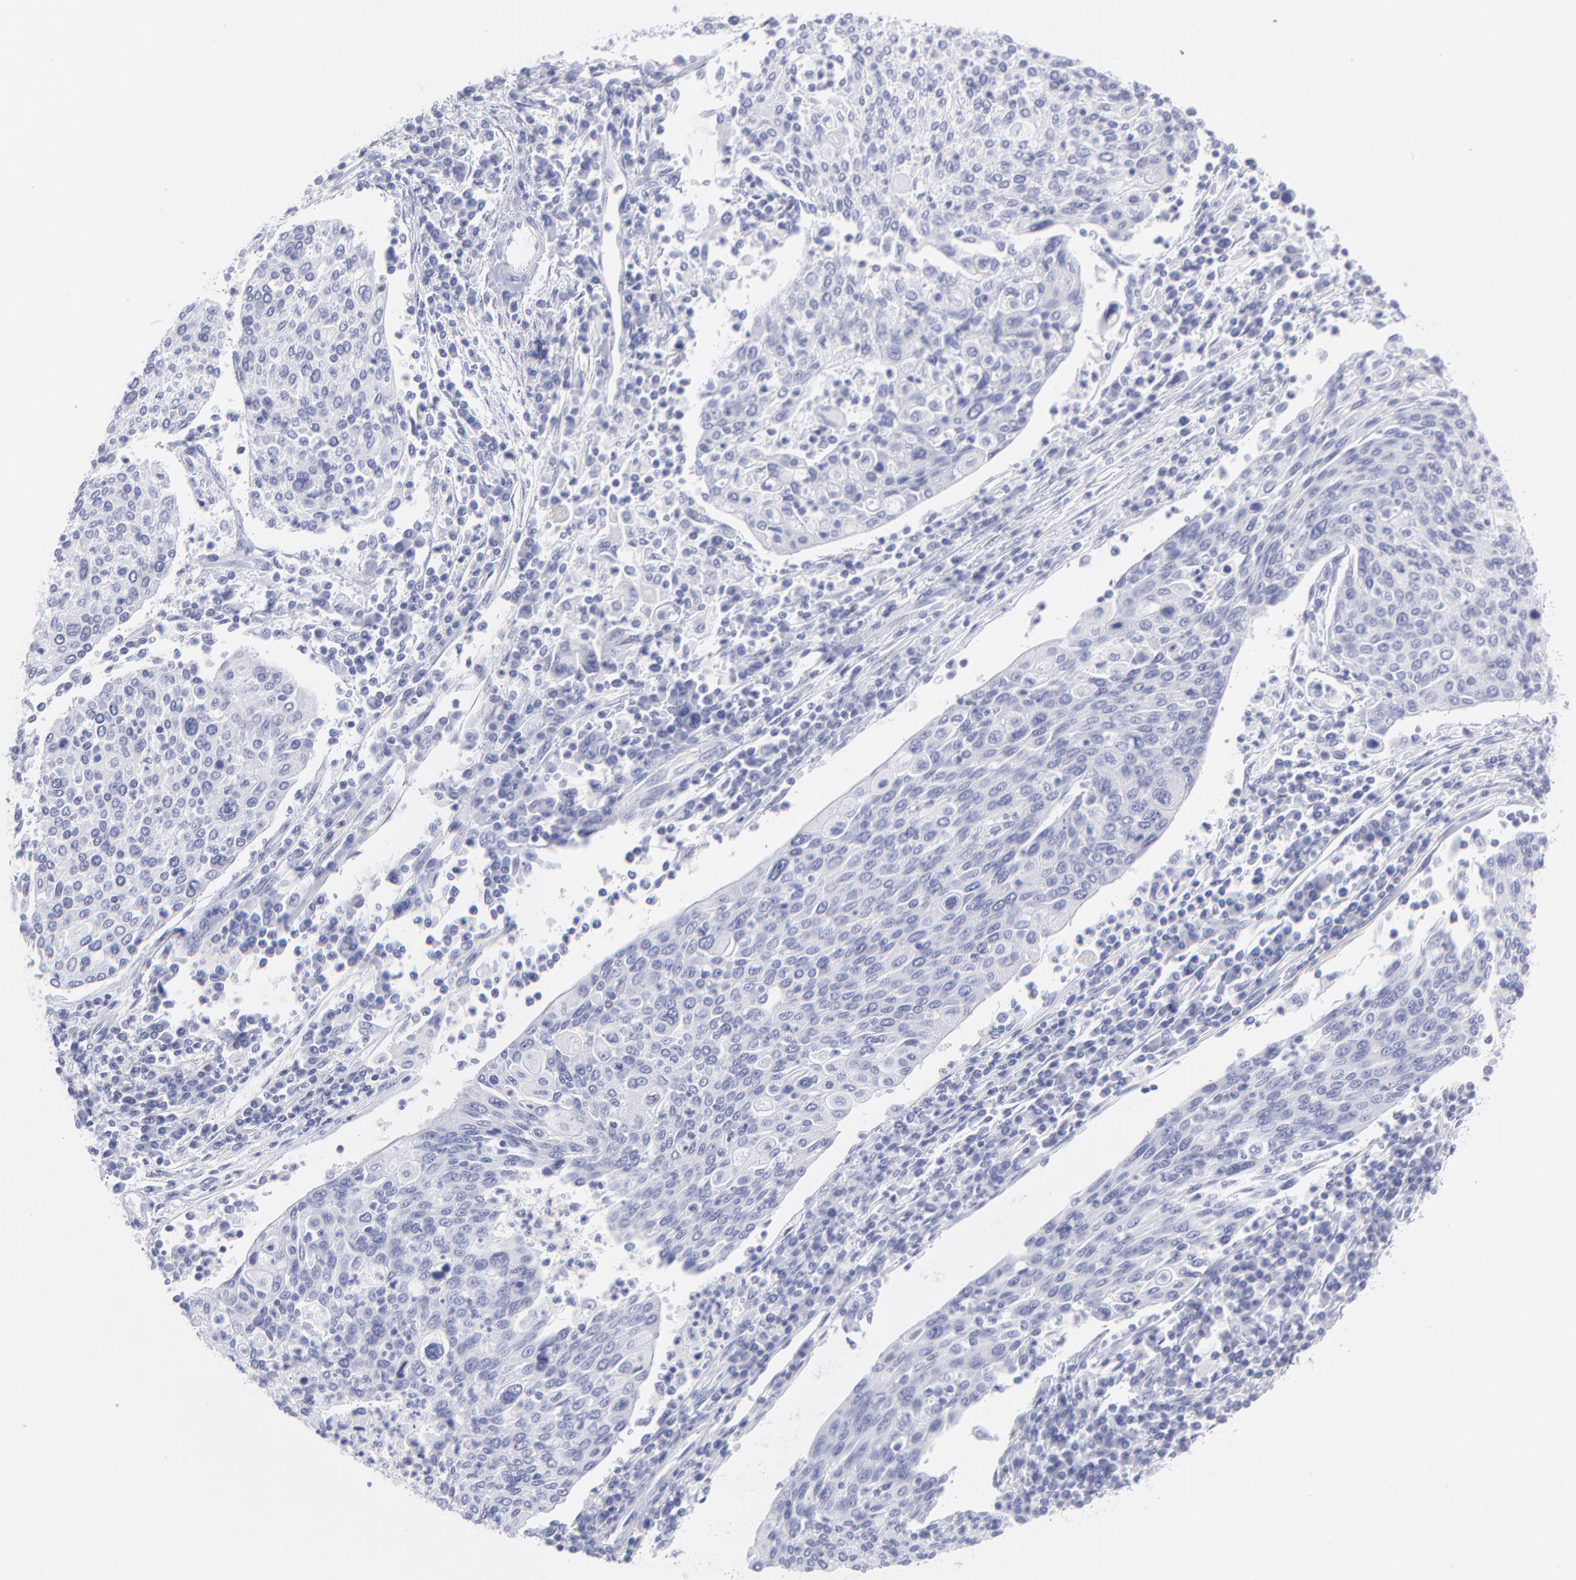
{"staining": {"intensity": "negative", "quantity": "none", "location": "none"}, "tissue": "cervical cancer", "cell_type": "Tumor cells", "image_type": "cancer", "snomed": [{"axis": "morphology", "description": "Squamous cell carcinoma, NOS"}, {"axis": "topography", "description": "Cervix"}], "caption": "Immunohistochemistry of human squamous cell carcinoma (cervical) demonstrates no expression in tumor cells. The staining is performed using DAB (3,3'-diaminobenzidine) brown chromogen with nuclei counter-stained in using hematoxylin.", "gene": "F13B", "patient": {"sex": "female", "age": 40}}